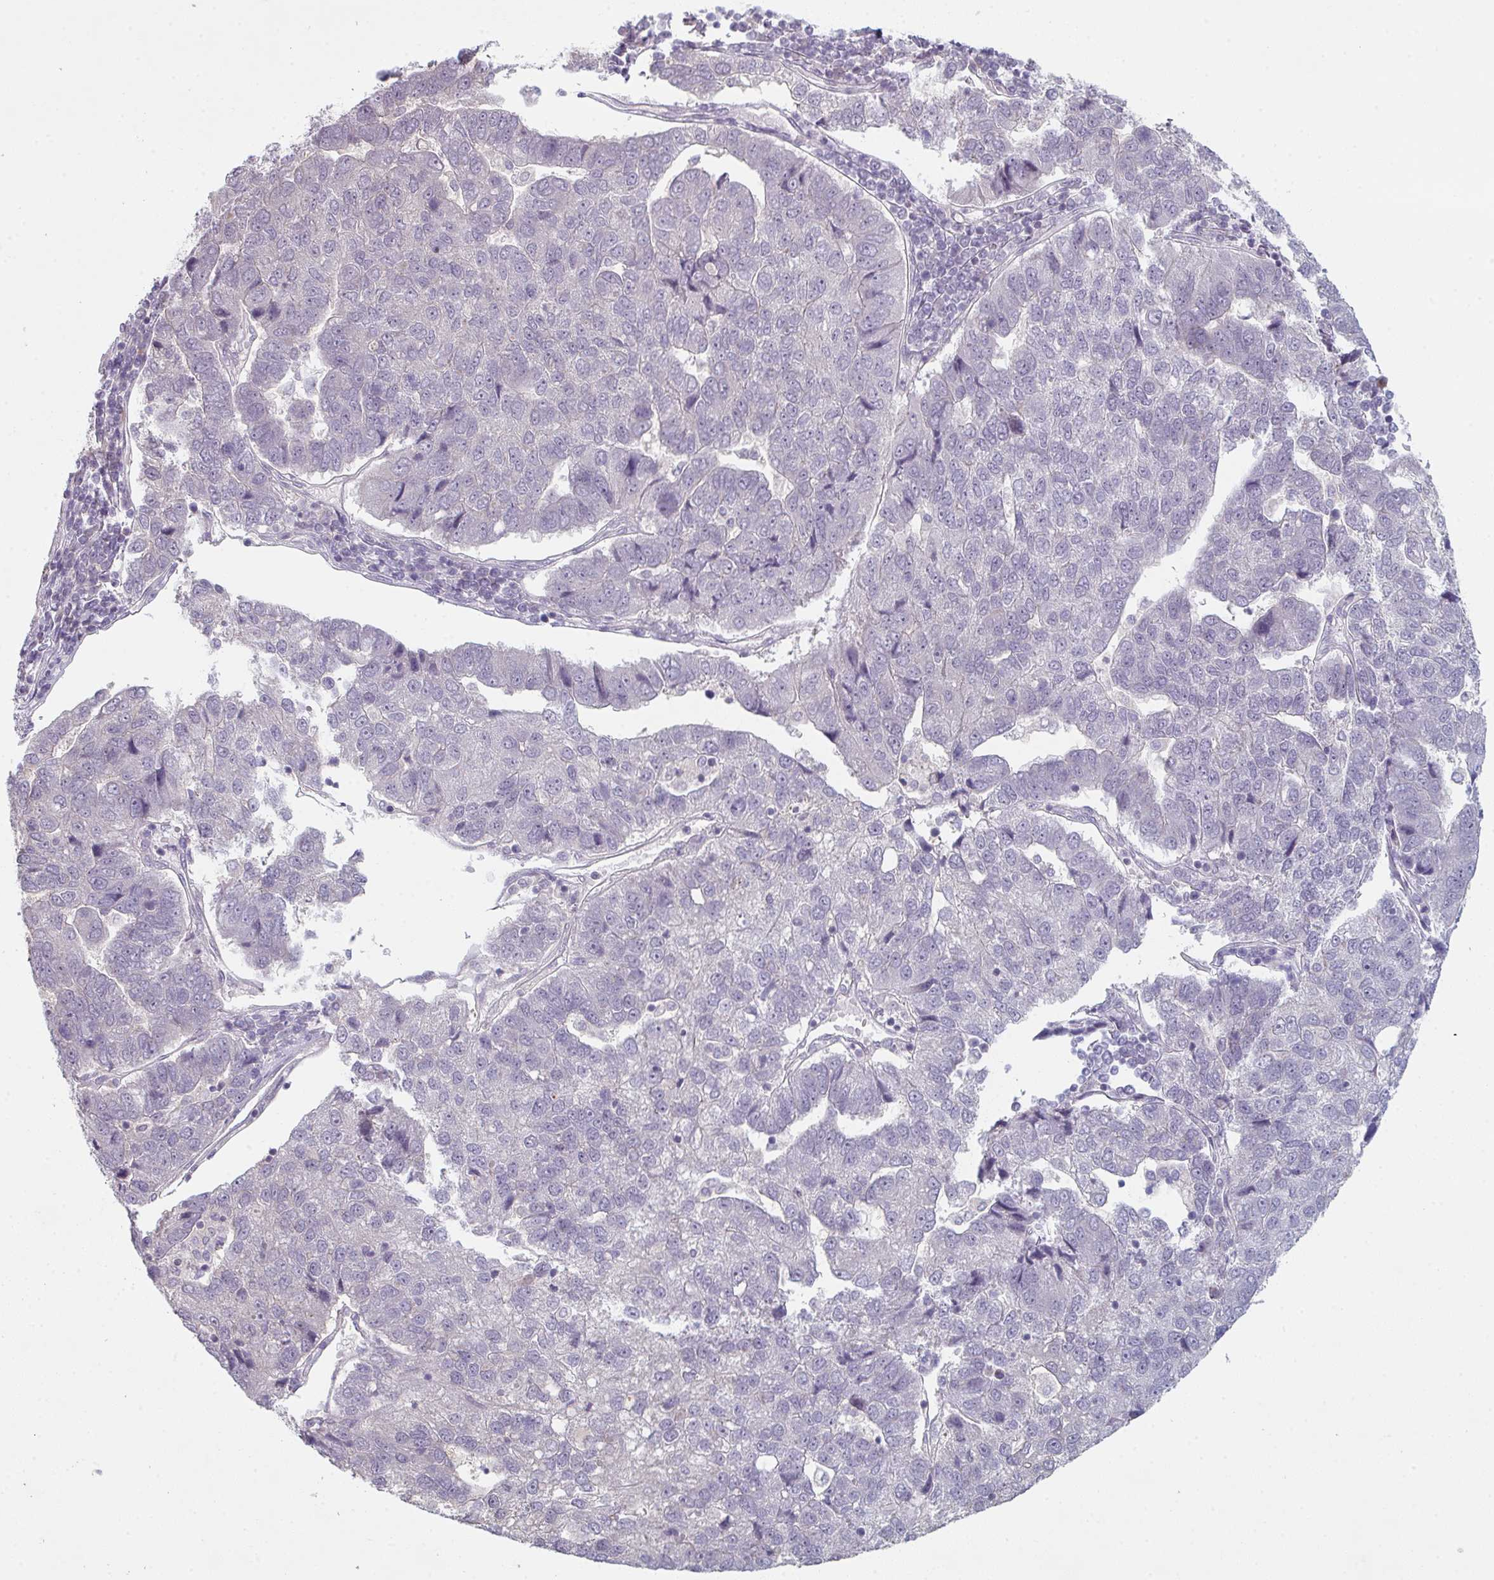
{"staining": {"intensity": "negative", "quantity": "none", "location": "none"}, "tissue": "pancreatic cancer", "cell_type": "Tumor cells", "image_type": "cancer", "snomed": [{"axis": "morphology", "description": "Adenocarcinoma, NOS"}, {"axis": "topography", "description": "Pancreas"}], "caption": "Human pancreatic cancer stained for a protein using immunohistochemistry (IHC) exhibits no expression in tumor cells.", "gene": "ZNF214", "patient": {"sex": "female", "age": 61}}